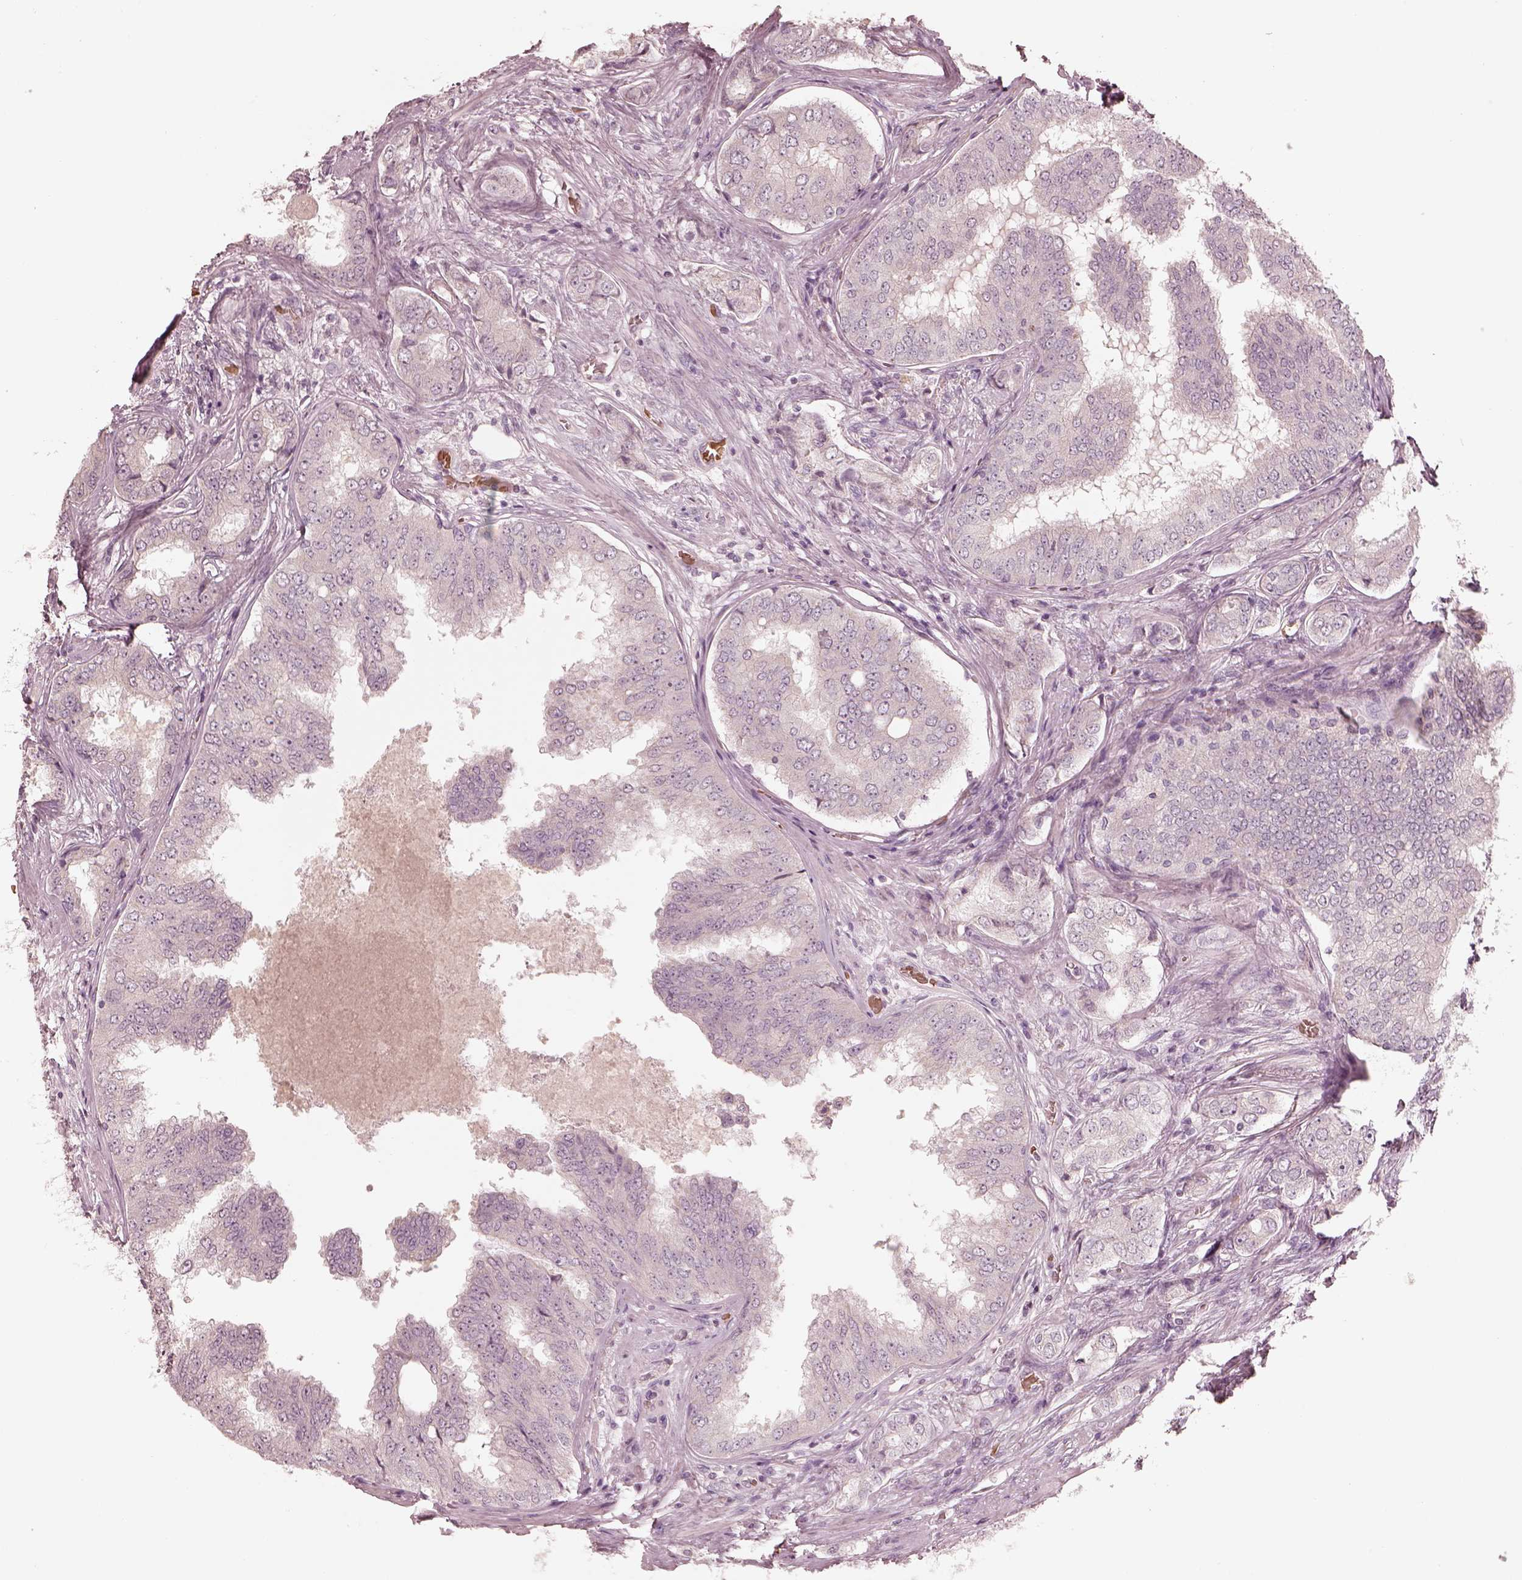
{"staining": {"intensity": "negative", "quantity": "none", "location": "none"}, "tissue": "prostate cancer", "cell_type": "Tumor cells", "image_type": "cancer", "snomed": [{"axis": "morphology", "description": "Adenocarcinoma, NOS"}, {"axis": "topography", "description": "Prostate"}], "caption": "The immunohistochemistry photomicrograph has no significant expression in tumor cells of adenocarcinoma (prostate) tissue.", "gene": "ANKLE1", "patient": {"sex": "male", "age": 65}}